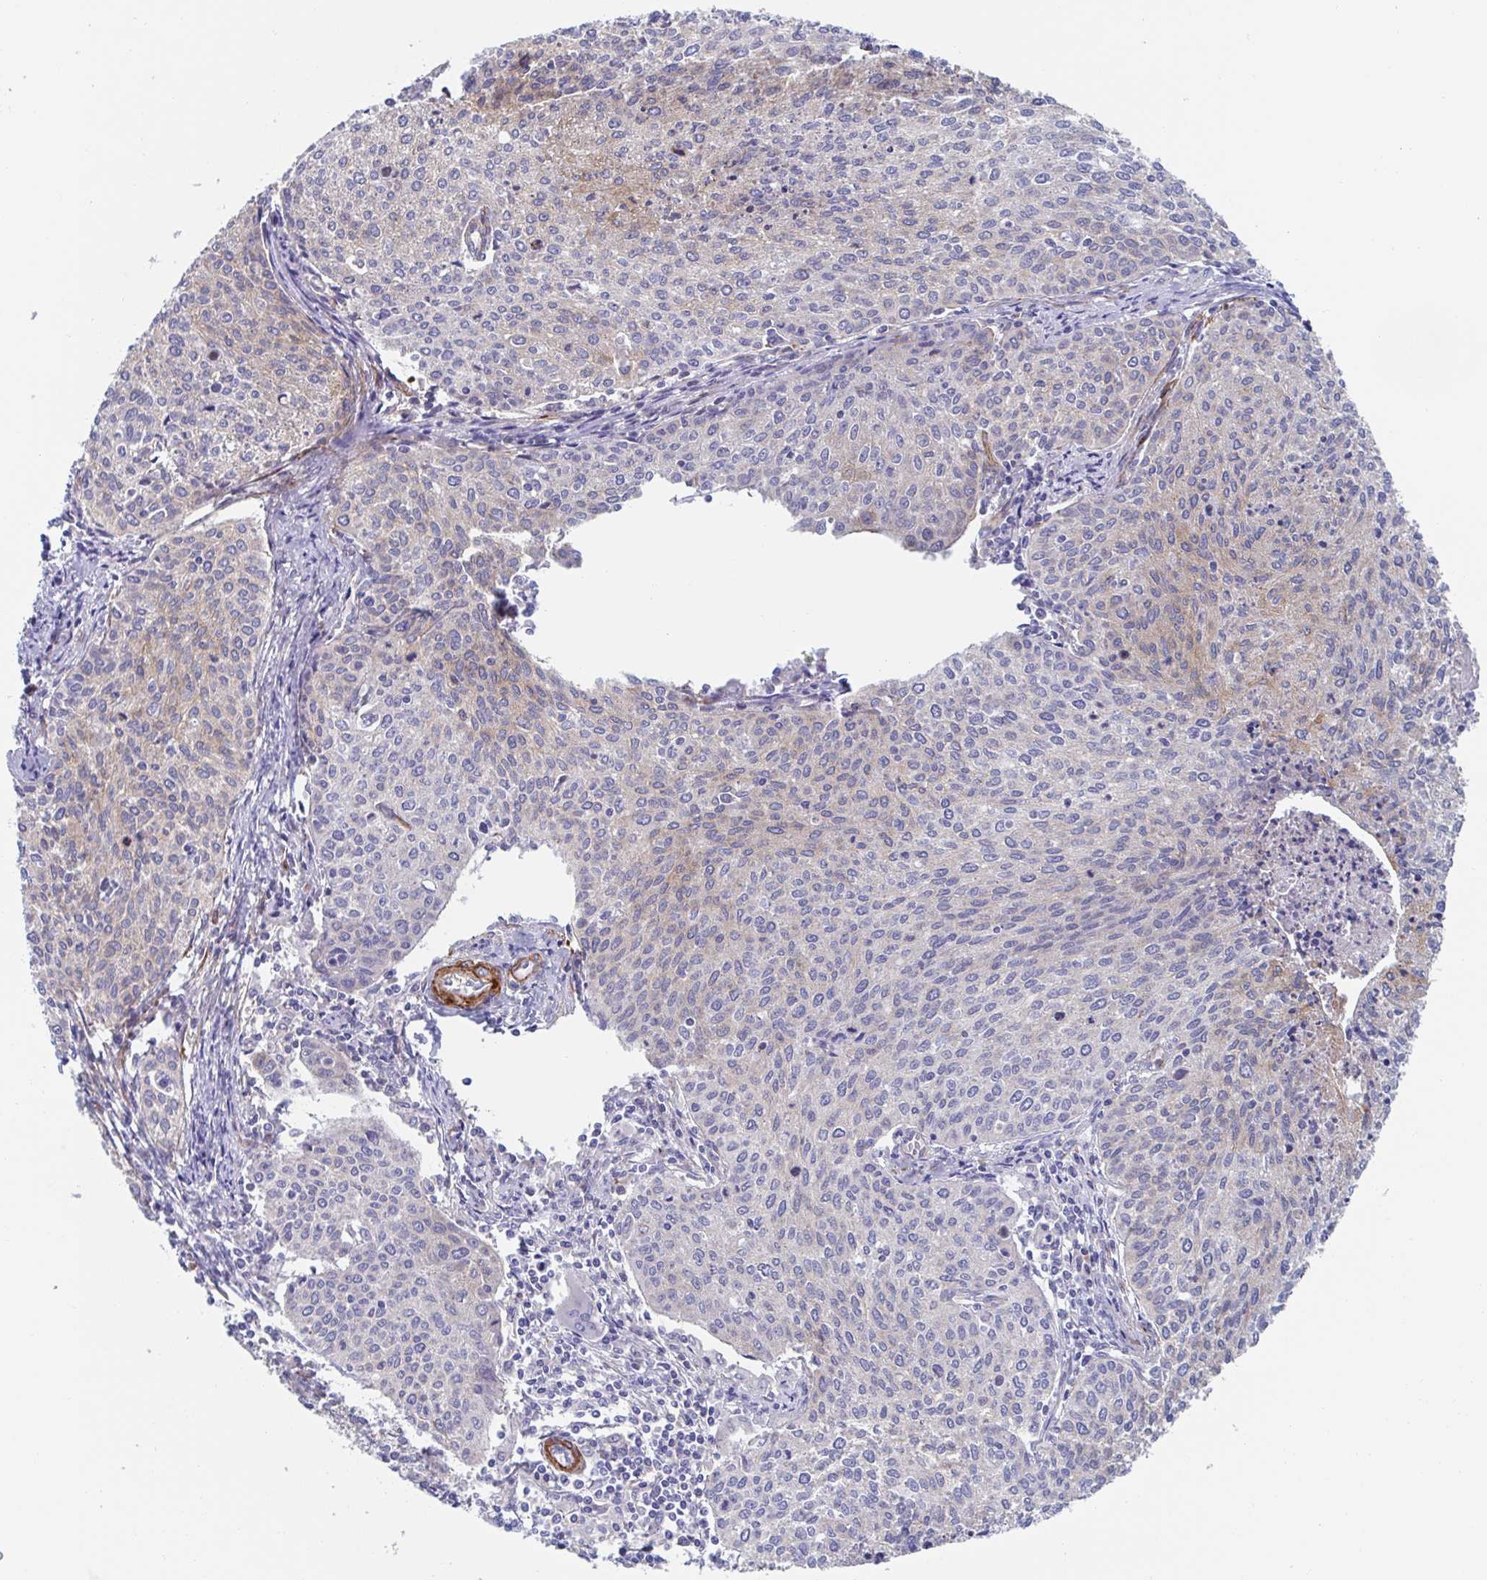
{"staining": {"intensity": "moderate", "quantity": "25%-75%", "location": "cytoplasmic/membranous"}, "tissue": "cervical cancer", "cell_type": "Tumor cells", "image_type": "cancer", "snomed": [{"axis": "morphology", "description": "Squamous cell carcinoma, NOS"}, {"axis": "topography", "description": "Cervix"}], "caption": "Cervical squamous cell carcinoma stained for a protein (brown) displays moderate cytoplasmic/membranous positive staining in approximately 25%-75% of tumor cells.", "gene": "KLC3", "patient": {"sex": "female", "age": 38}}